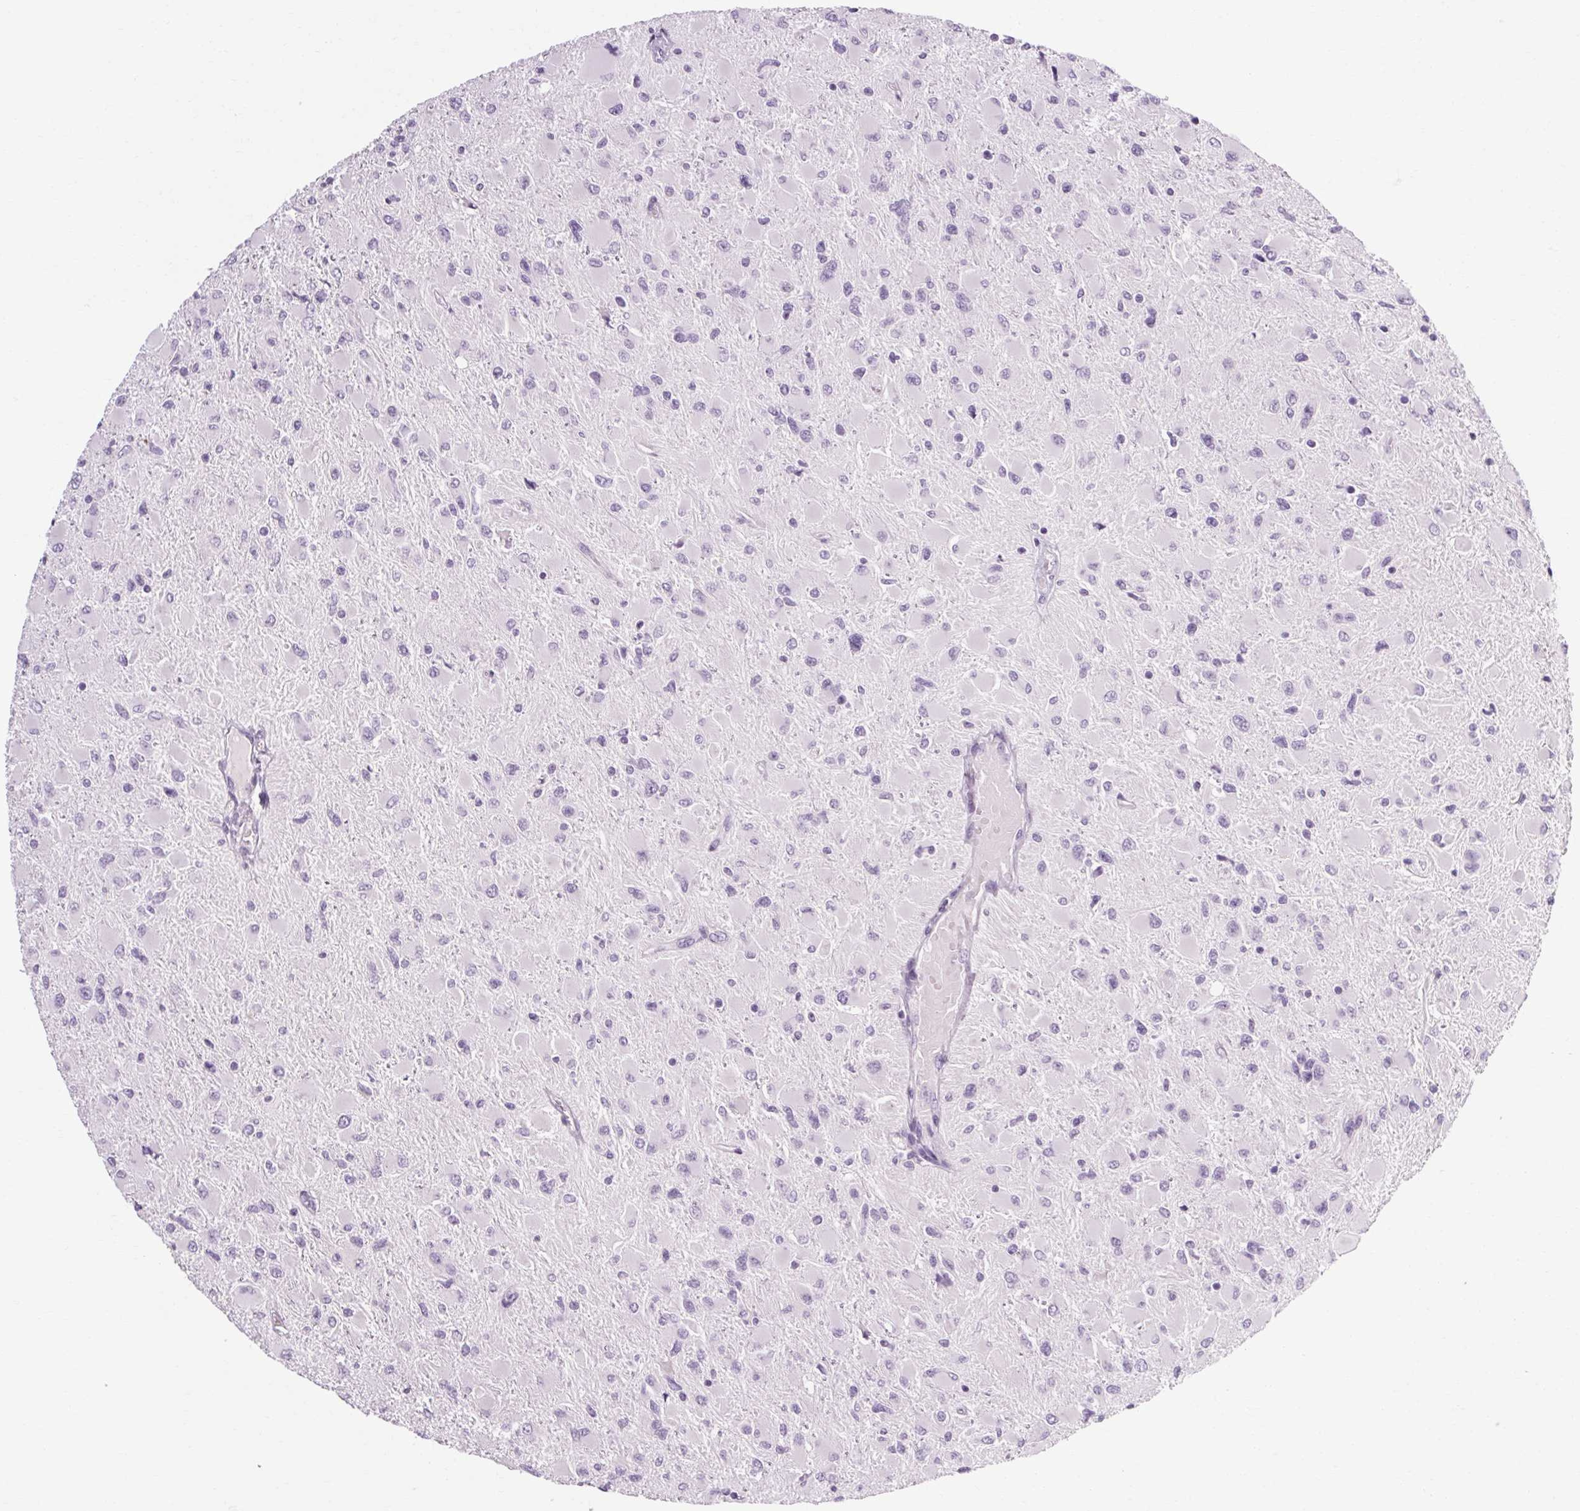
{"staining": {"intensity": "negative", "quantity": "none", "location": "none"}, "tissue": "glioma", "cell_type": "Tumor cells", "image_type": "cancer", "snomed": [{"axis": "morphology", "description": "Glioma, malignant, High grade"}, {"axis": "topography", "description": "Cerebral cortex"}], "caption": "The micrograph reveals no significant staining in tumor cells of malignant glioma (high-grade).", "gene": "POMC", "patient": {"sex": "female", "age": 36}}